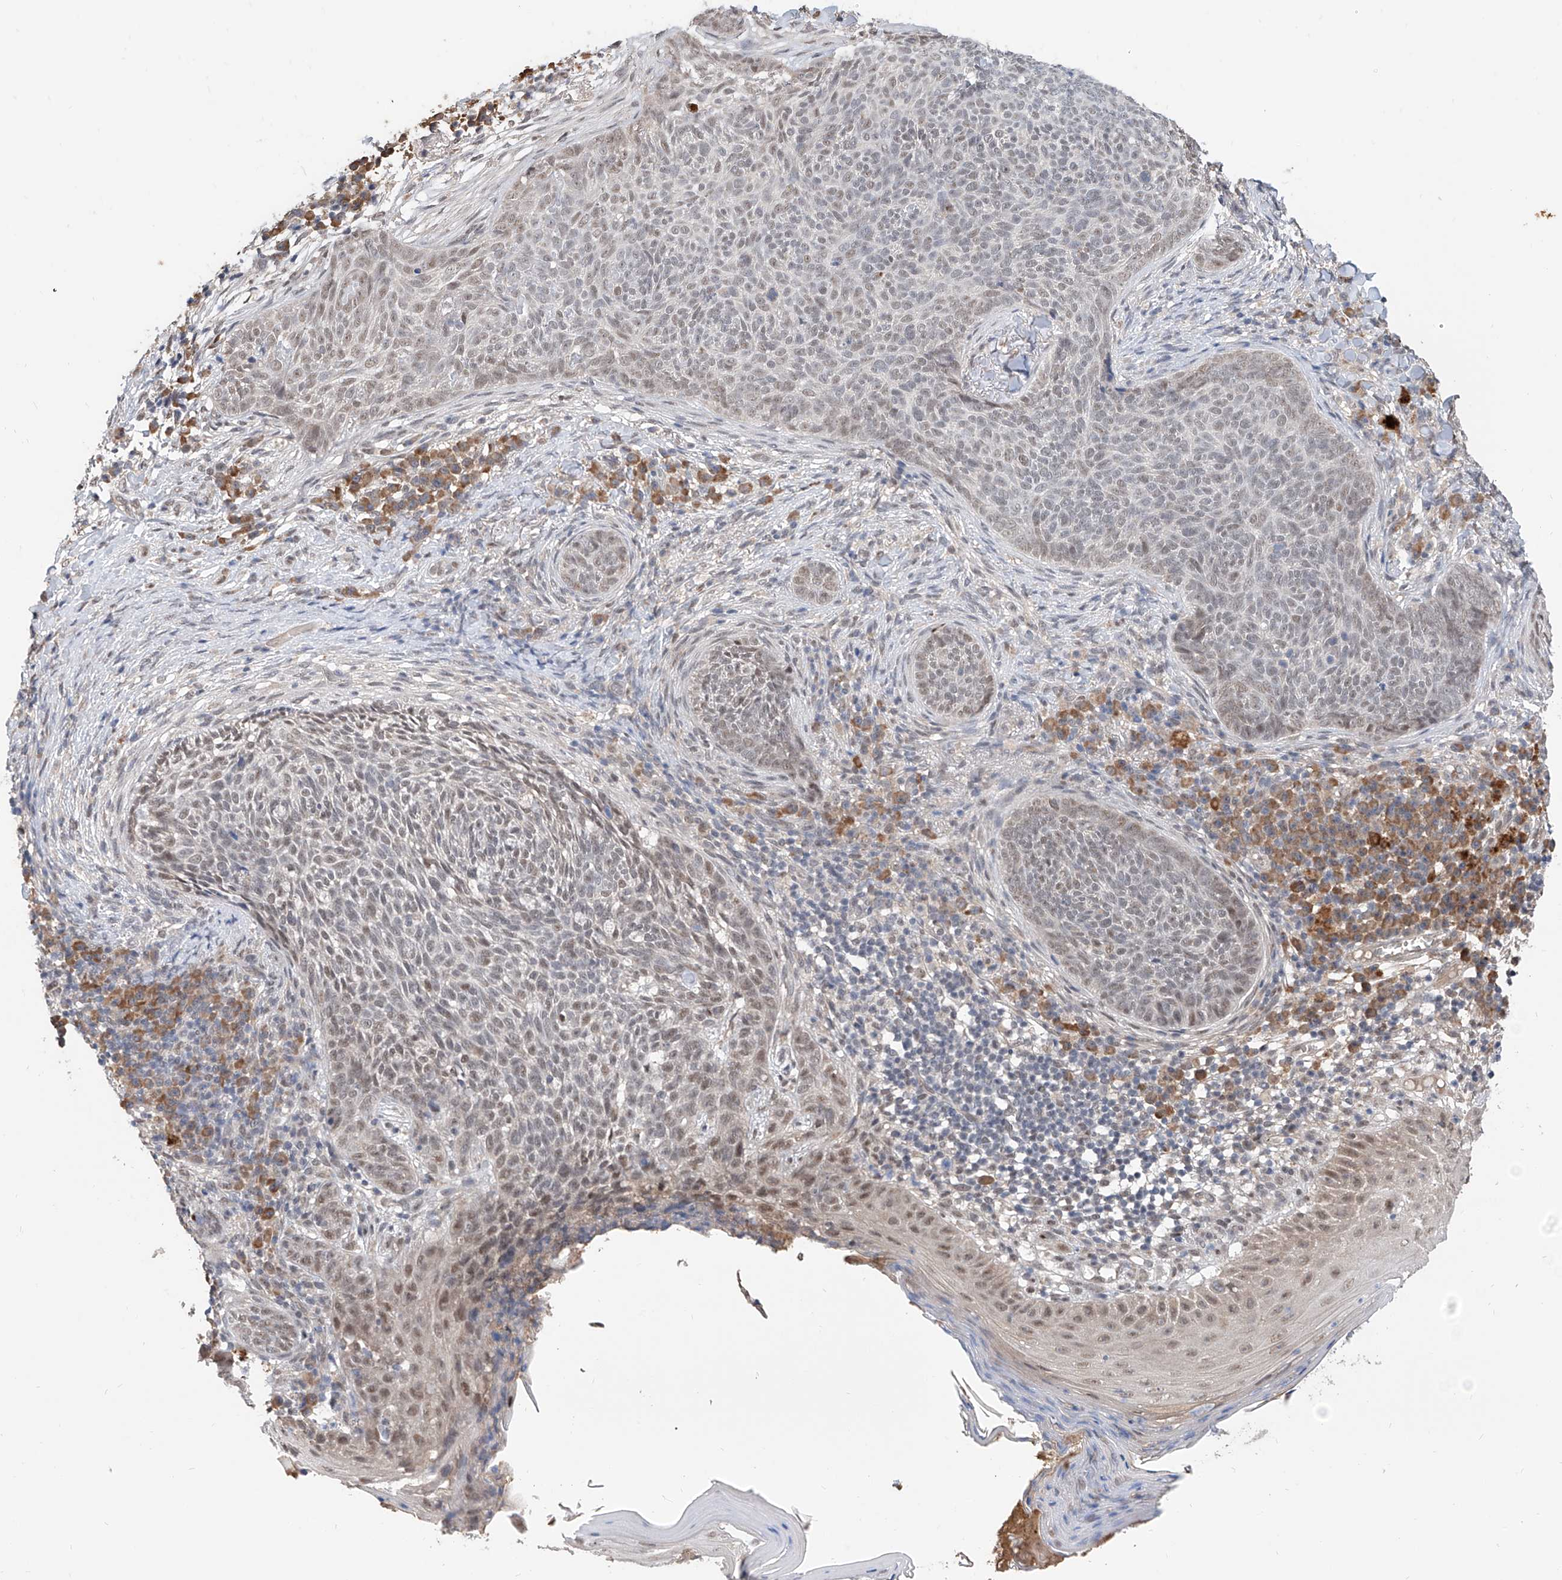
{"staining": {"intensity": "weak", "quantity": "<25%", "location": "nuclear"}, "tissue": "skin cancer", "cell_type": "Tumor cells", "image_type": "cancer", "snomed": [{"axis": "morphology", "description": "Basal cell carcinoma"}, {"axis": "topography", "description": "Skin"}], "caption": "The micrograph displays no staining of tumor cells in skin basal cell carcinoma. (DAB (3,3'-diaminobenzidine) IHC, high magnification).", "gene": "CARMIL3", "patient": {"sex": "male", "age": 85}}